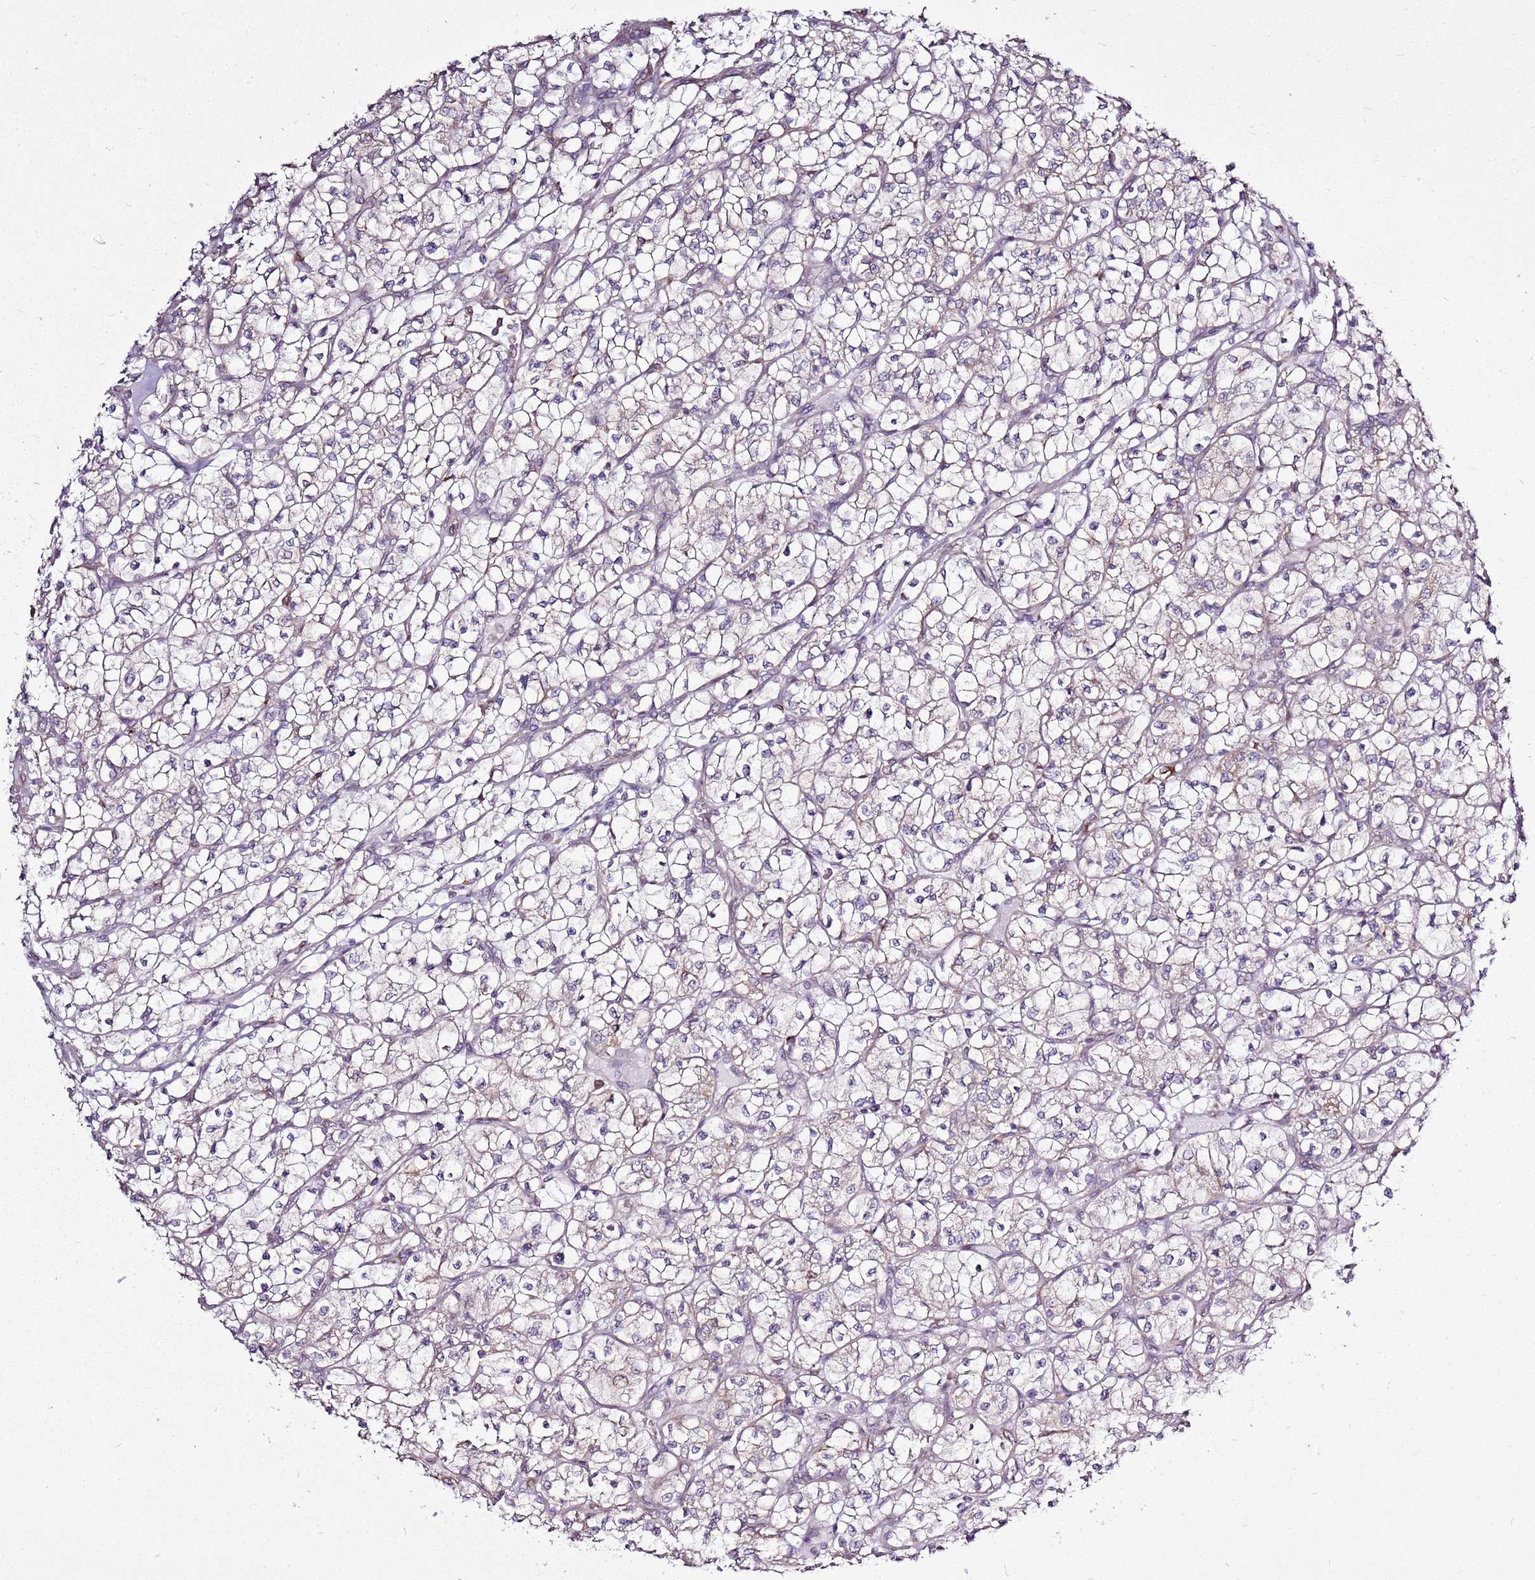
{"staining": {"intensity": "negative", "quantity": "none", "location": "none"}, "tissue": "renal cancer", "cell_type": "Tumor cells", "image_type": "cancer", "snomed": [{"axis": "morphology", "description": "Adenocarcinoma, NOS"}, {"axis": "topography", "description": "Kidney"}], "caption": "Tumor cells are negative for brown protein staining in renal cancer.", "gene": "TMED10", "patient": {"sex": "female", "age": 64}}